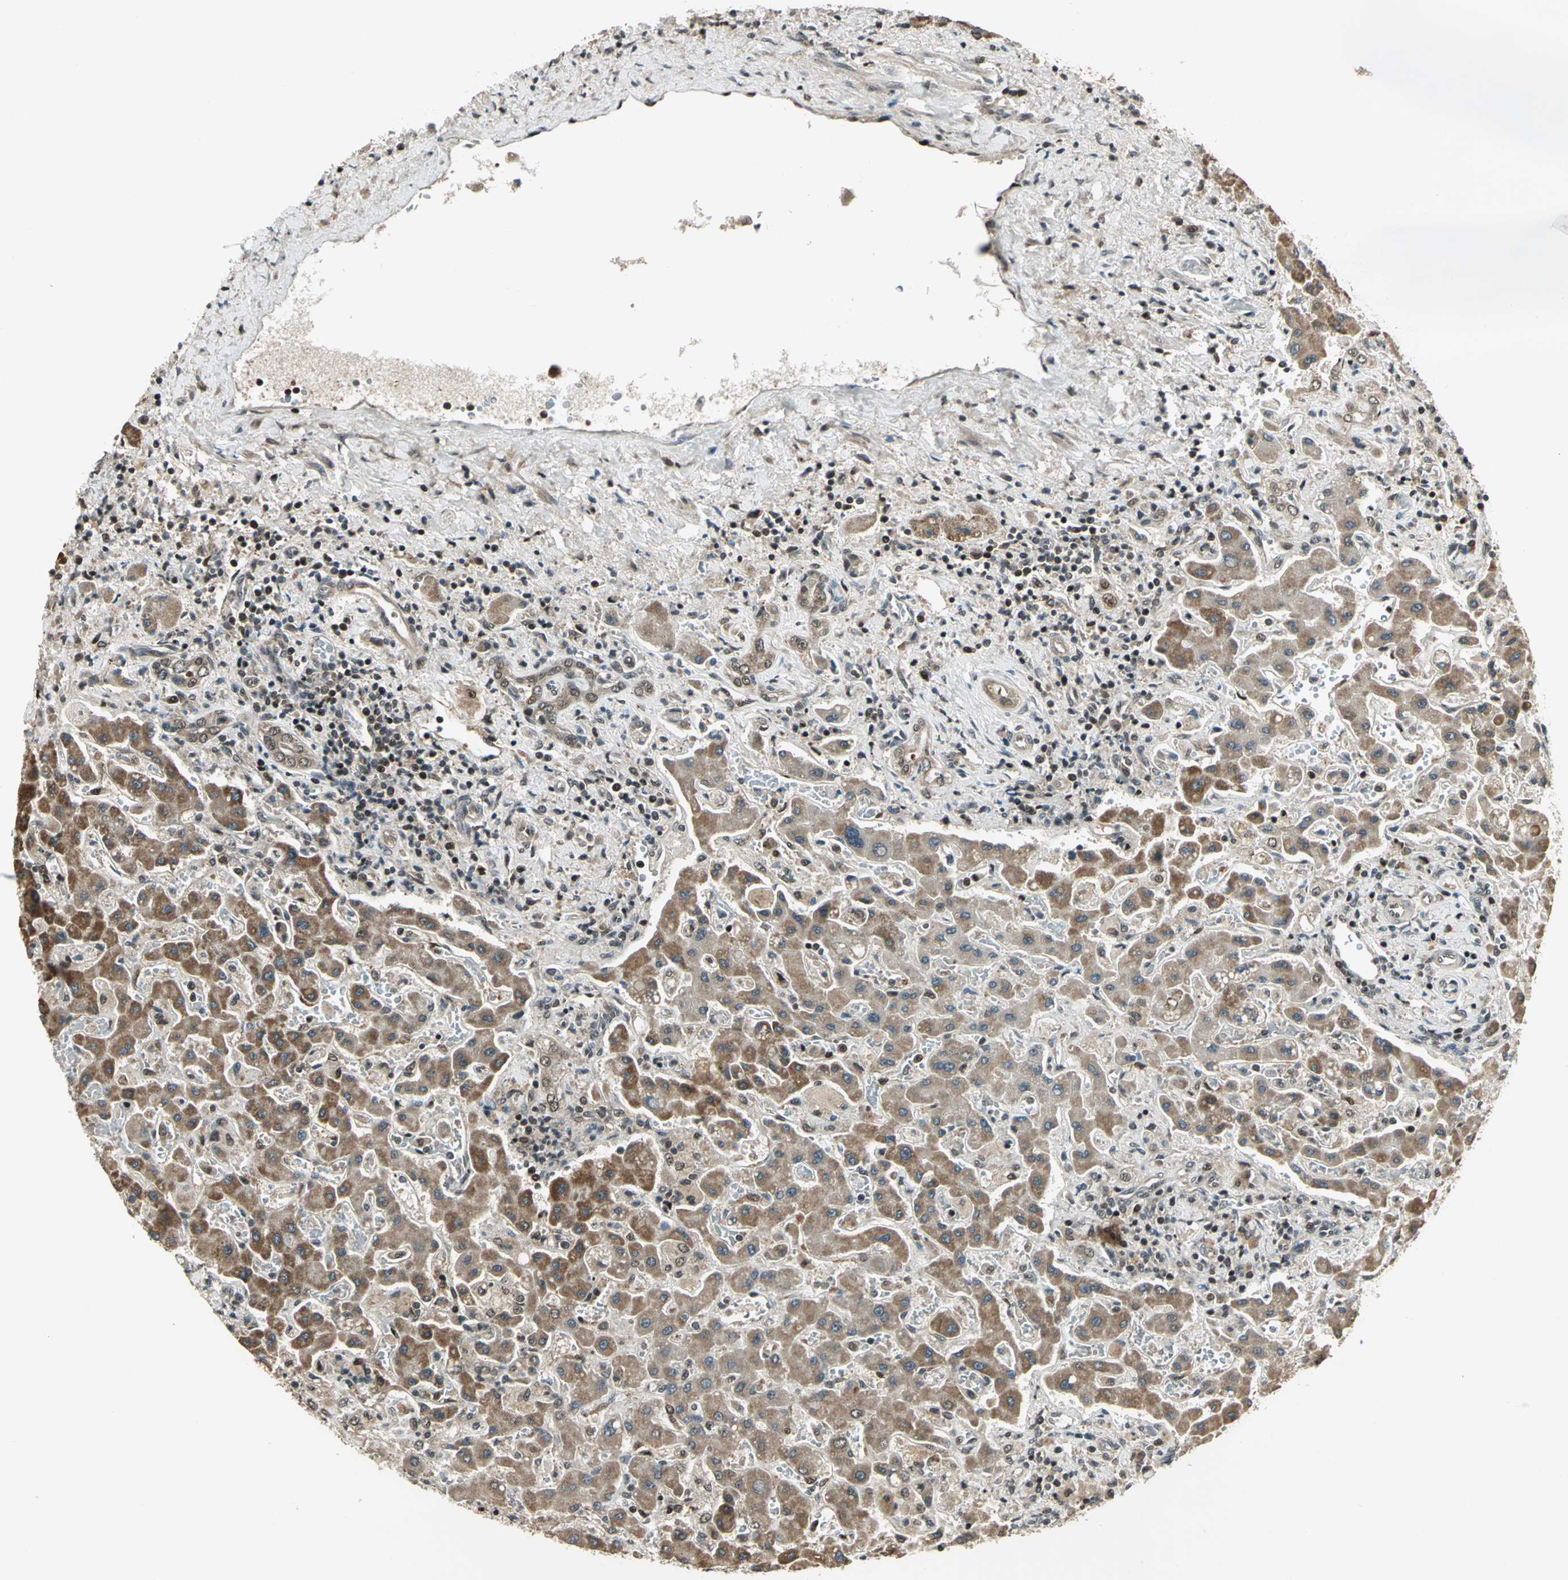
{"staining": {"intensity": "moderate", "quantity": "25%-75%", "location": "cytoplasmic/membranous"}, "tissue": "liver cancer", "cell_type": "Tumor cells", "image_type": "cancer", "snomed": [{"axis": "morphology", "description": "Cholangiocarcinoma"}, {"axis": "topography", "description": "Liver"}], "caption": "Immunohistochemistry (IHC) photomicrograph of cholangiocarcinoma (liver) stained for a protein (brown), which reveals medium levels of moderate cytoplasmic/membranous positivity in about 25%-75% of tumor cells.", "gene": "PSMC3", "patient": {"sex": "male", "age": 50}}